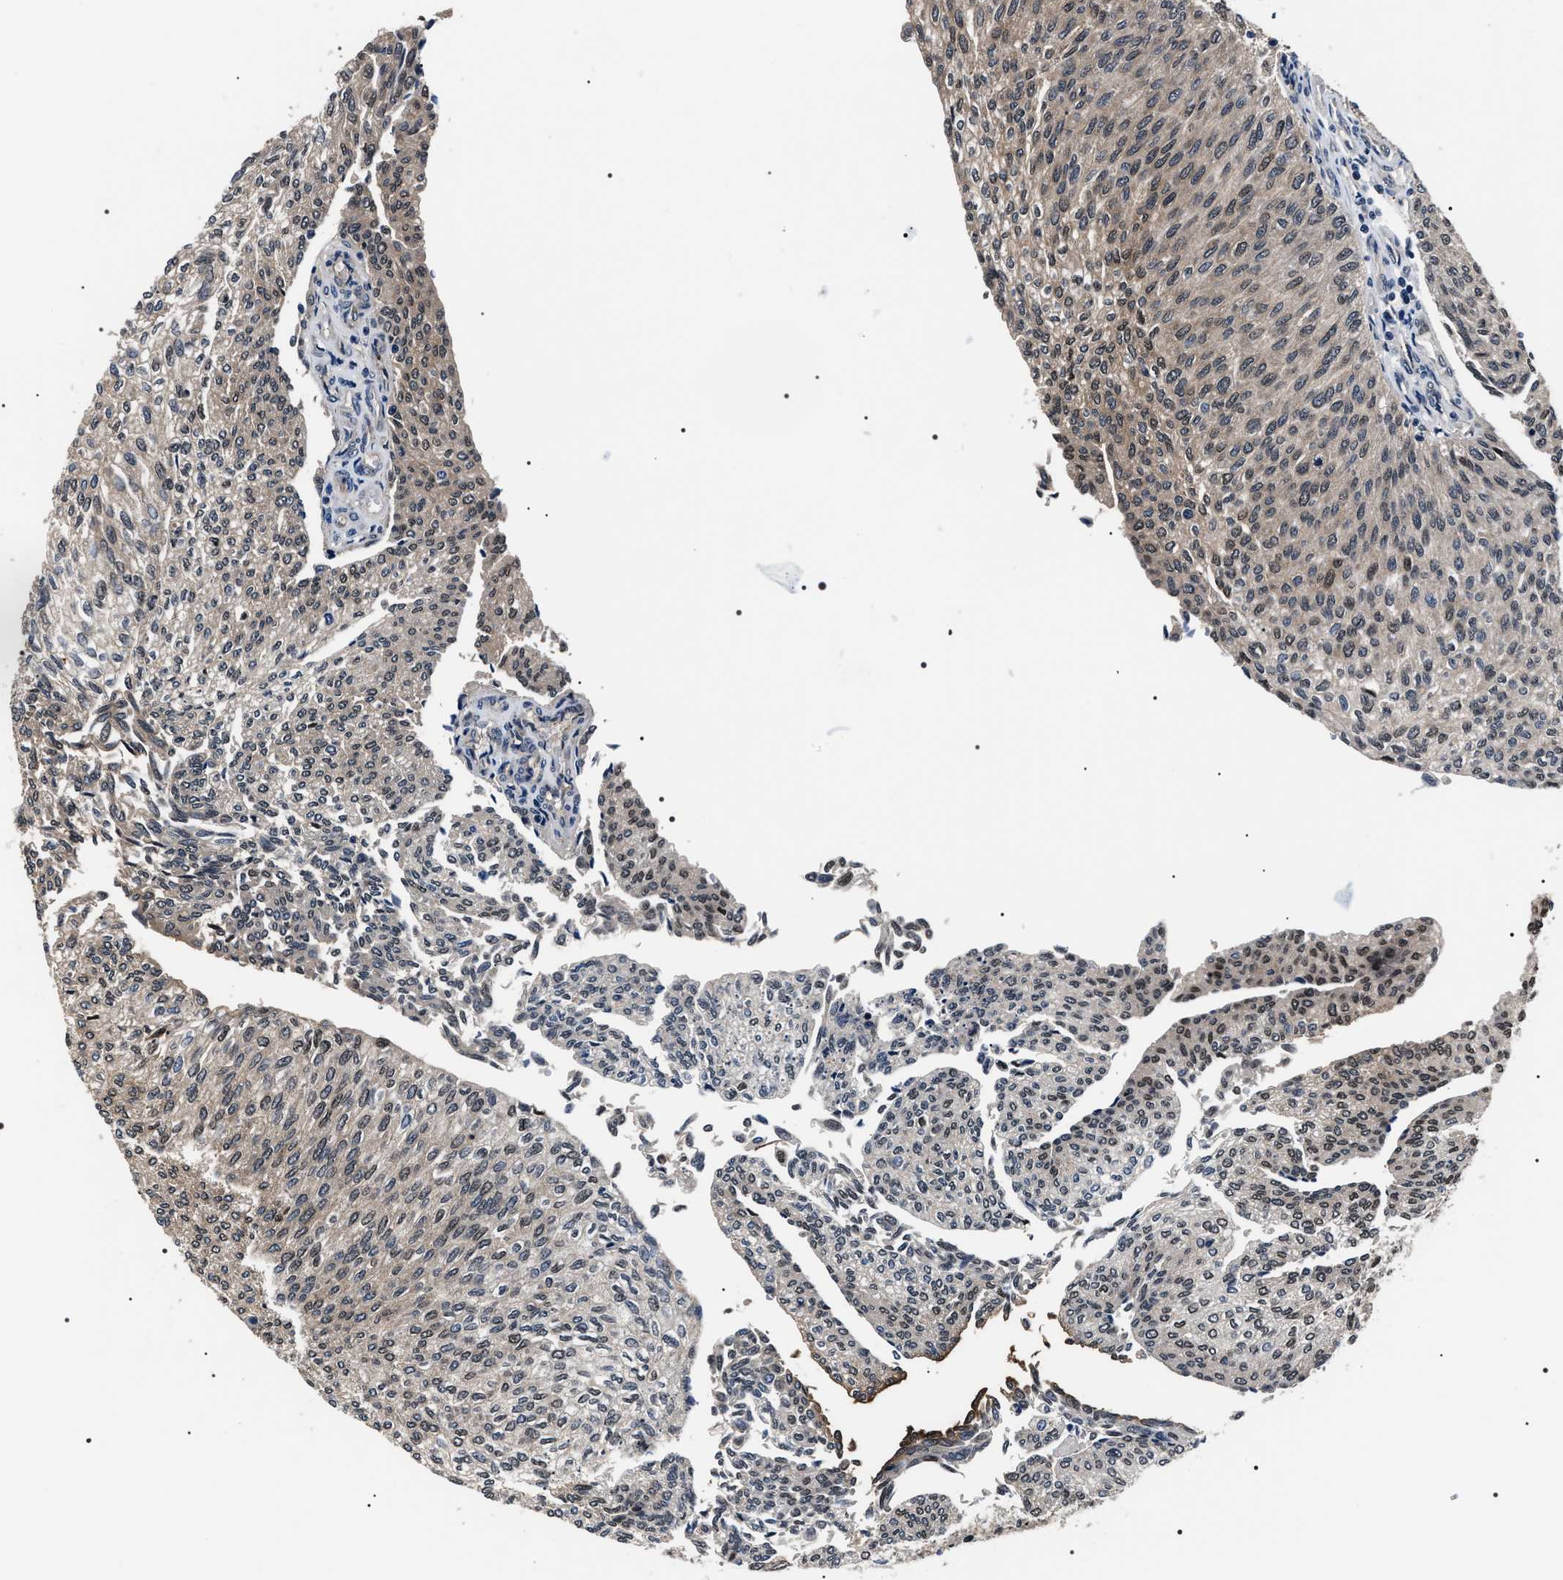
{"staining": {"intensity": "weak", "quantity": ">75%", "location": "nuclear"}, "tissue": "urothelial cancer", "cell_type": "Tumor cells", "image_type": "cancer", "snomed": [{"axis": "morphology", "description": "Urothelial carcinoma, Low grade"}, {"axis": "topography", "description": "Urinary bladder"}], "caption": "Urothelial cancer stained with DAB immunohistochemistry demonstrates low levels of weak nuclear expression in about >75% of tumor cells.", "gene": "SIPA1", "patient": {"sex": "female", "age": 79}}